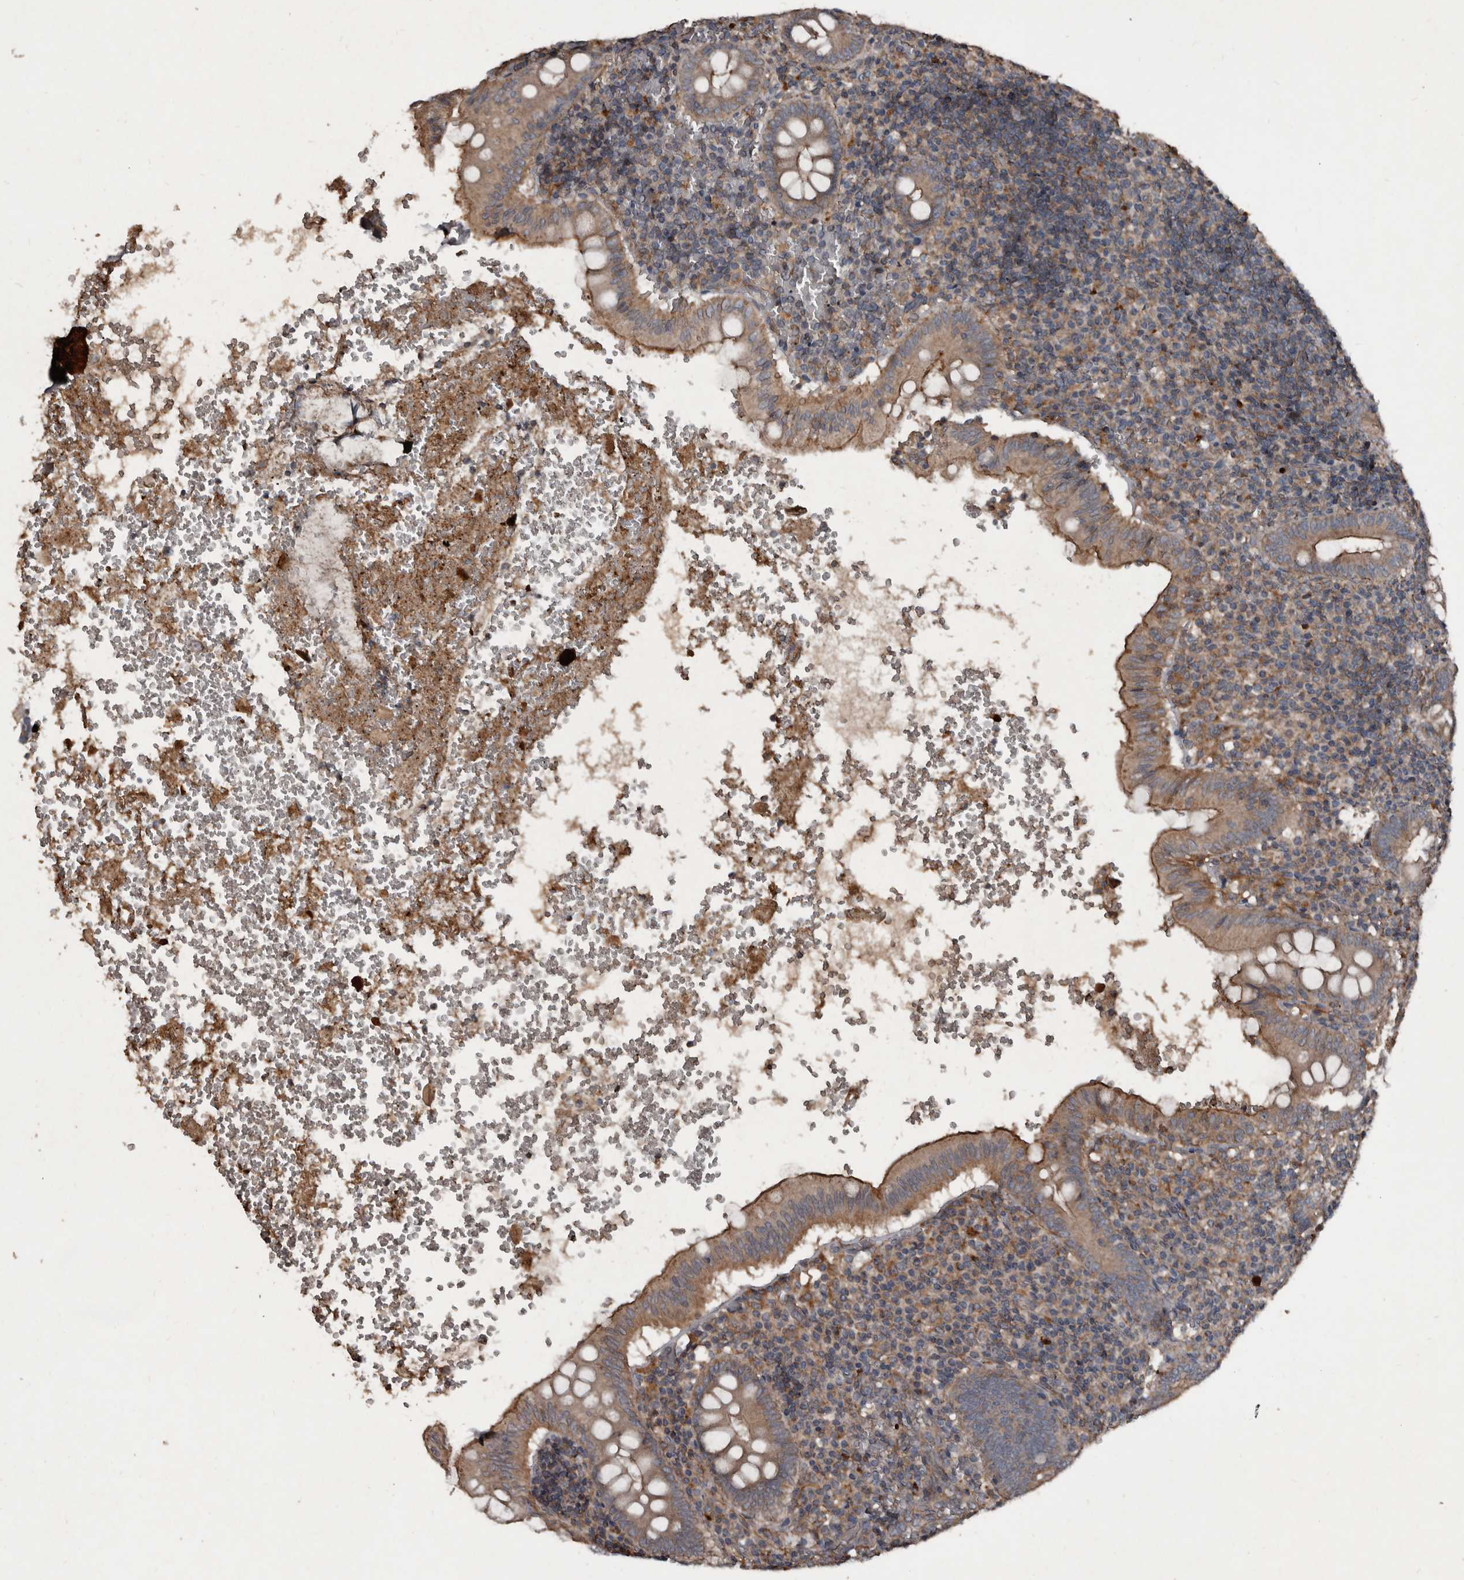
{"staining": {"intensity": "moderate", "quantity": ">75%", "location": "cytoplasmic/membranous"}, "tissue": "appendix", "cell_type": "Glandular cells", "image_type": "normal", "snomed": [{"axis": "morphology", "description": "Normal tissue, NOS"}, {"axis": "topography", "description": "Appendix"}], "caption": "Immunohistochemistry (IHC) photomicrograph of normal appendix stained for a protein (brown), which exhibits medium levels of moderate cytoplasmic/membranous positivity in approximately >75% of glandular cells.", "gene": "GREB1", "patient": {"sex": "male", "age": 8}}